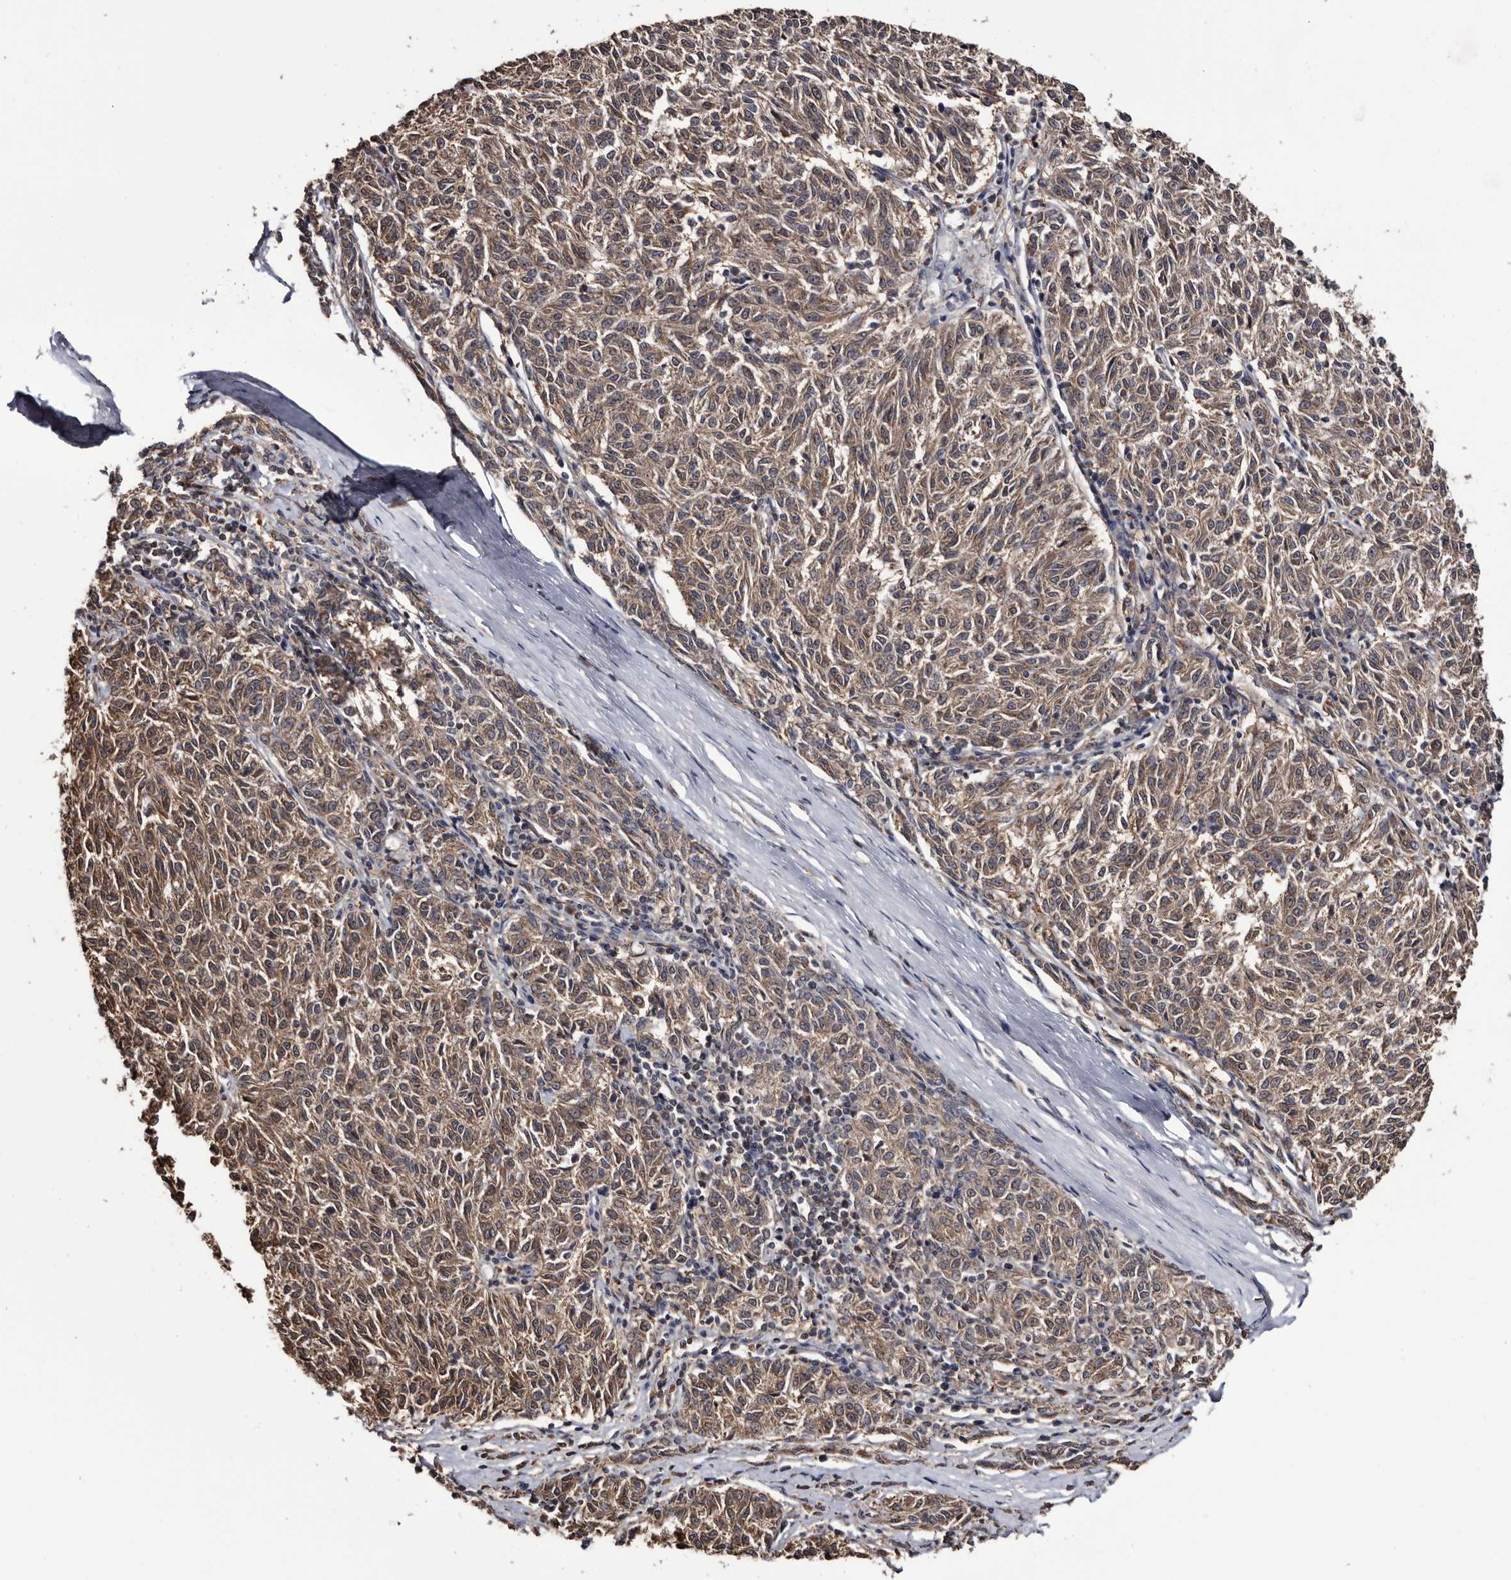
{"staining": {"intensity": "moderate", "quantity": ">75%", "location": "cytoplasmic/membranous"}, "tissue": "melanoma", "cell_type": "Tumor cells", "image_type": "cancer", "snomed": [{"axis": "morphology", "description": "Malignant melanoma, NOS"}, {"axis": "topography", "description": "Skin"}], "caption": "Immunohistochemistry (IHC) photomicrograph of malignant melanoma stained for a protein (brown), which demonstrates medium levels of moderate cytoplasmic/membranous staining in approximately >75% of tumor cells.", "gene": "TTI2", "patient": {"sex": "female", "age": 72}}